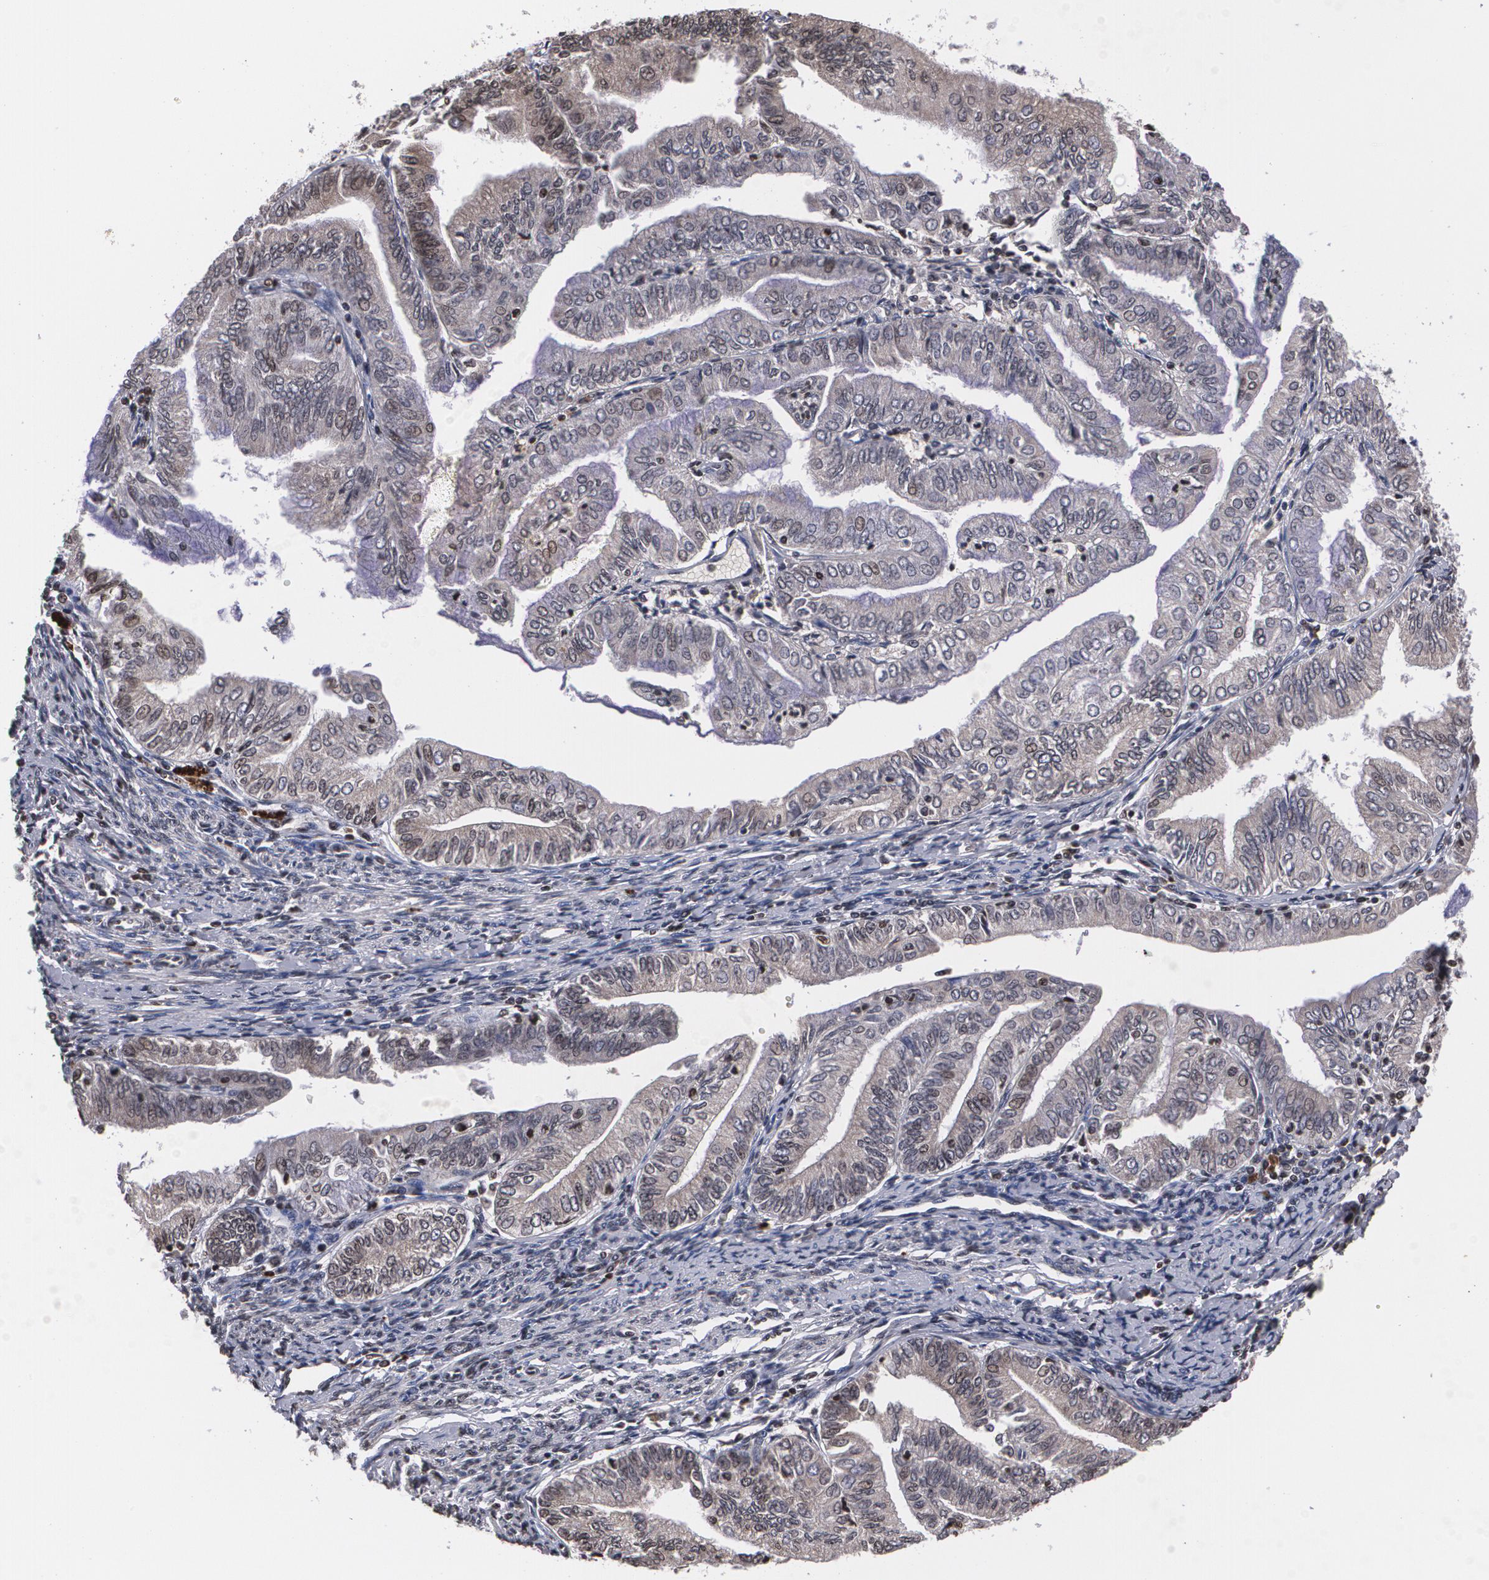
{"staining": {"intensity": "weak", "quantity": "25%-75%", "location": "cytoplasmic/membranous,nuclear"}, "tissue": "endometrial cancer", "cell_type": "Tumor cells", "image_type": "cancer", "snomed": [{"axis": "morphology", "description": "Adenocarcinoma, NOS"}, {"axis": "topography", "description": "Endometrium"}], "caption": "High-power microscopy captured an immunohistochemistry histopathology image of endometrial cancer, revealing weak cytoplasmic/membranous and nuclear positivity in about 25%-75% of tumor cells. The staining was performed using DAB (3,3'-diaminobenzidine) to visualize the protein expression in brown, while the nuclei were stained in blue with hematoxylin (Magnification: 20x).", "gene": "MVP", "patient": {"sex": "female", "age": 66}}